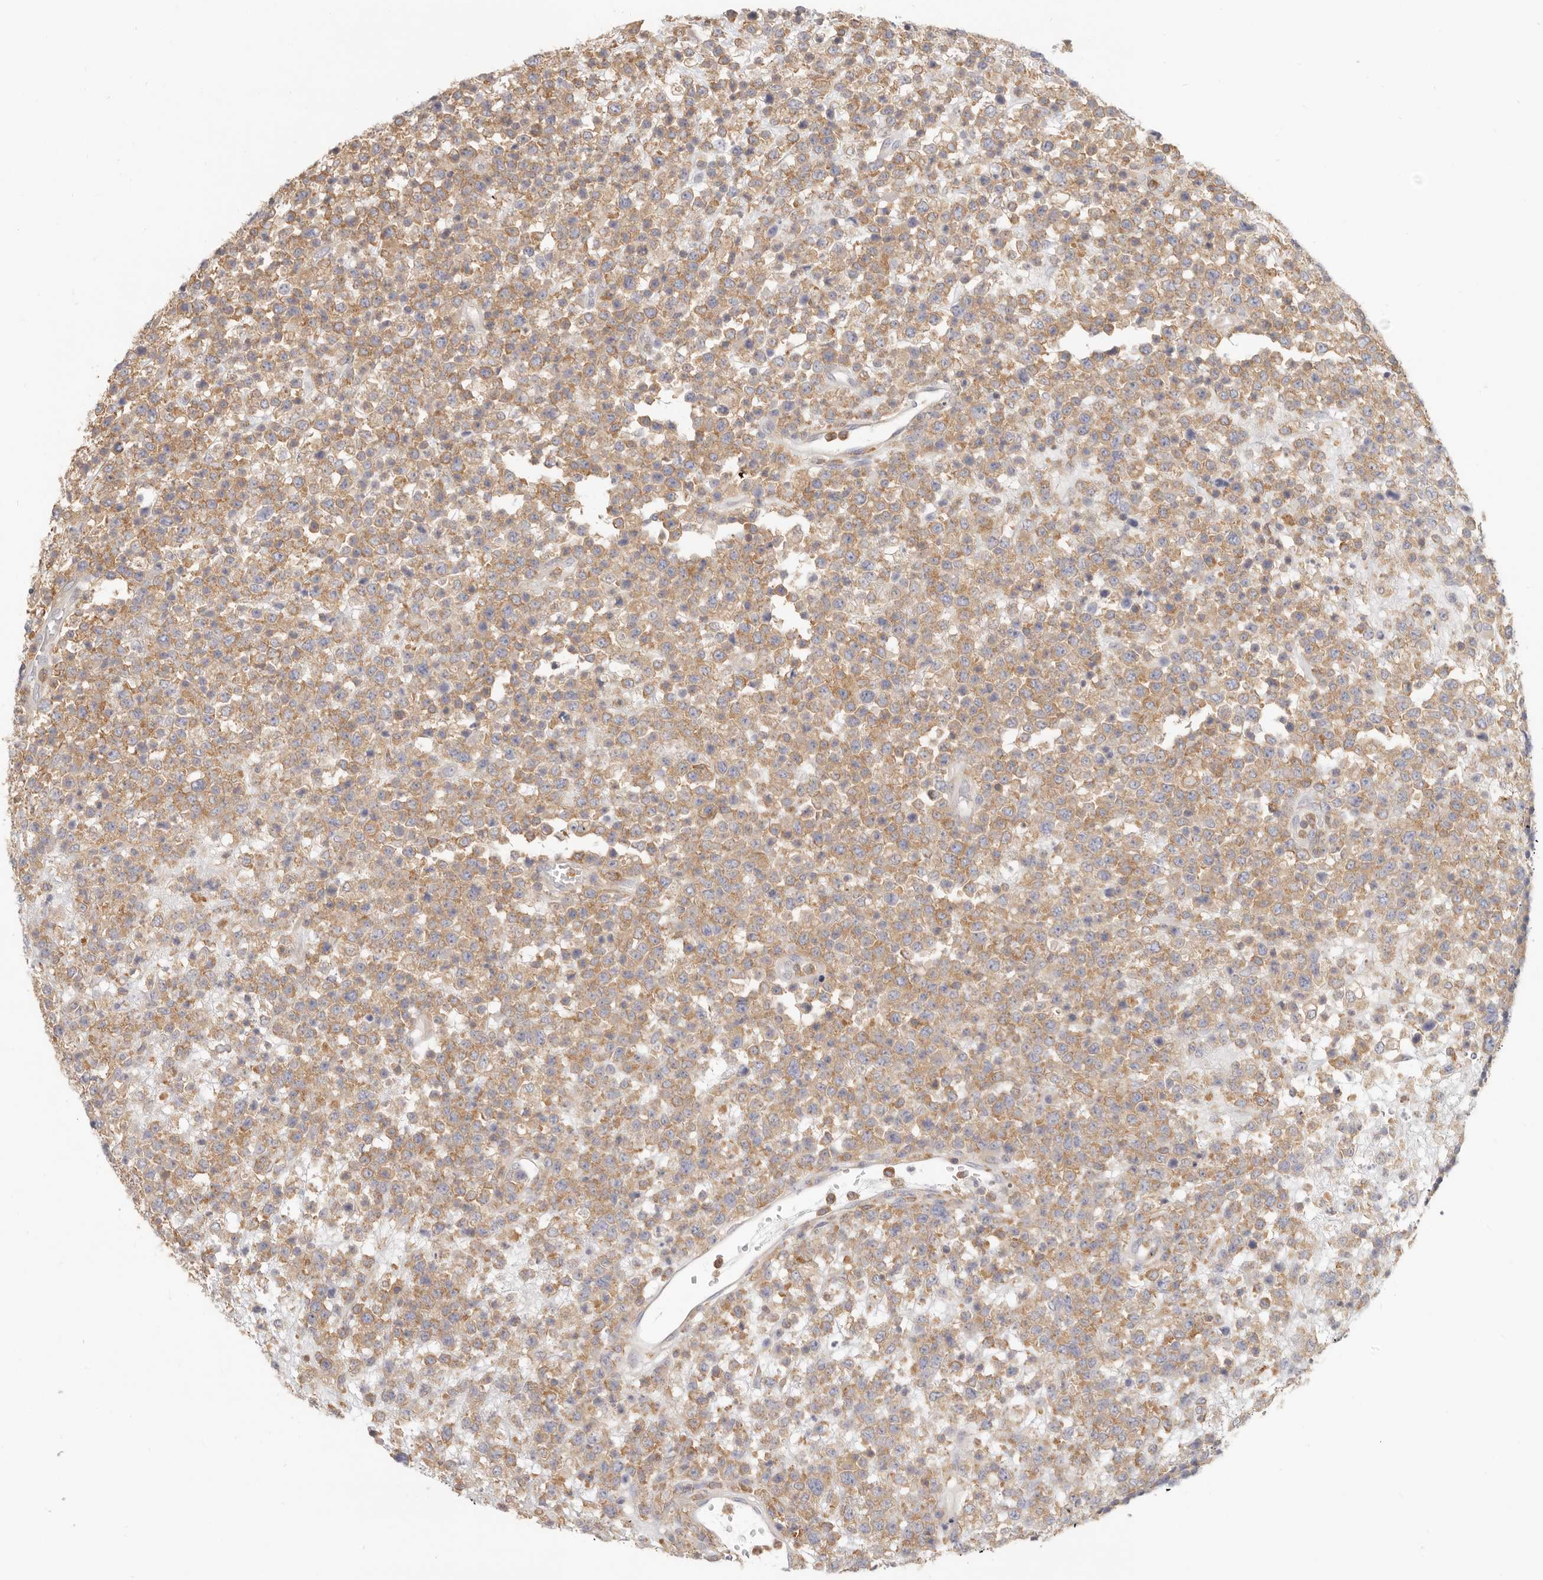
{"staining": {"intensity": "moderate", "quantity": ">75%", "location": "cytoplasmic/membranous"}, "tissue": "lymphoma", "cell_type": "Tumor cells", "image_type": "cancer", "snomed": [{"axis": "morphology", "description": "Malignant lymphoma, non-Hodgkin's type, High grade"}, {"axis": "topography", "description": "Colon"}], "caption": "Approximately >75% of tumor cells in human lymphoma show moderate cytoplasmic/membranous protein positivity as visualized by brown immunohistochemical staining.", "gene": "ANXA9", "patient": {"sex": "female", "age": 53}}